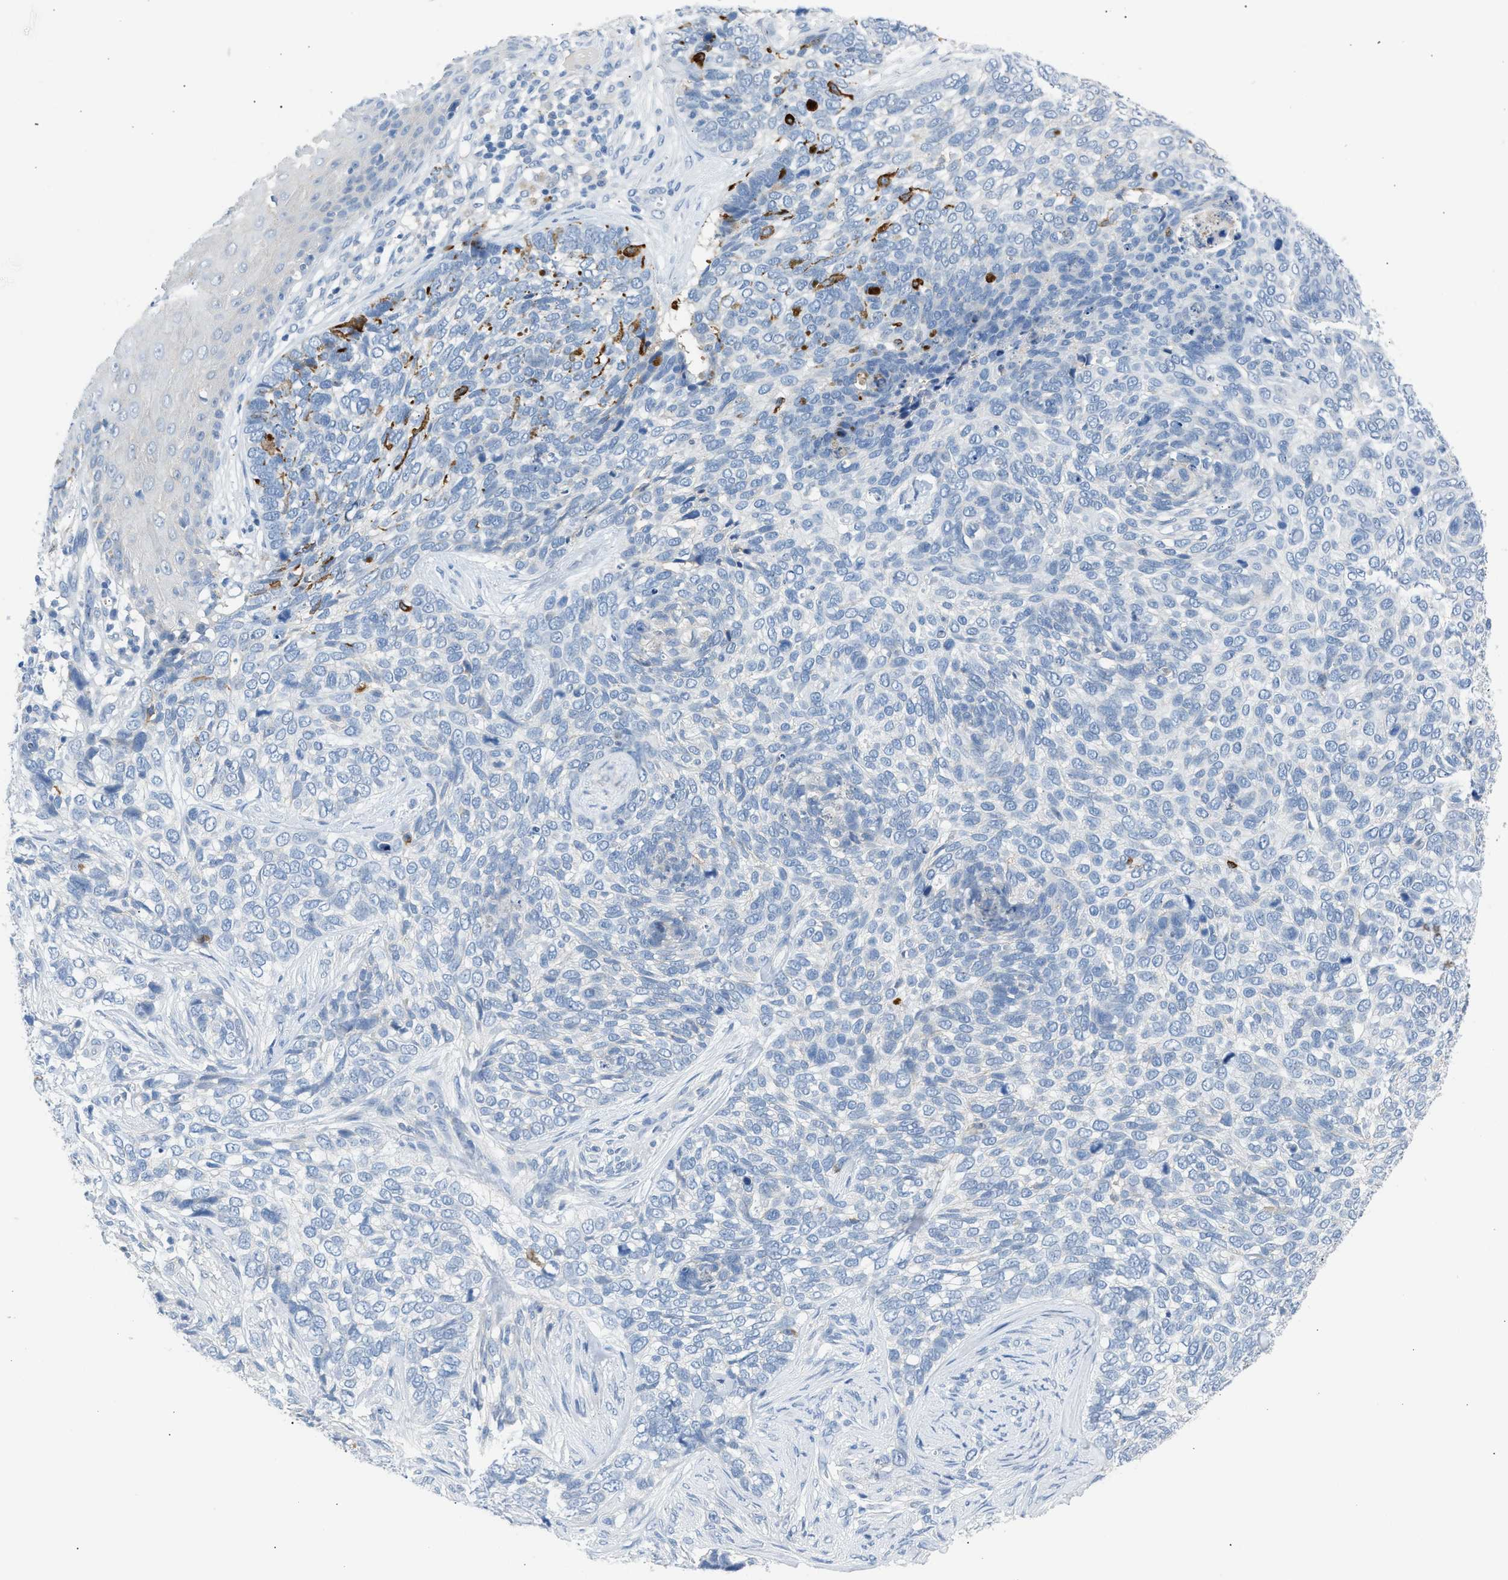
{"staining": {"intensity": "moderate", "quantity": "<25%", "location": "cytoplasmic/membranous"}, "tissue": "skin cancer", "cell_type": "Tumor cells", "image_type": "cancer", "snomed": [{"axis": "morphology", "description": "Basal cell carcinoma"}, {"axis": "topography", "description": "Skin"}], "caption": "This micrograph exhibits IHC staining of human skin cancer, with low moderate cytoplasmic/membranous staining in about <25% of tumor cells.", "gene": "ERBB2", "patient": {"sex": "female", "age": 64}}